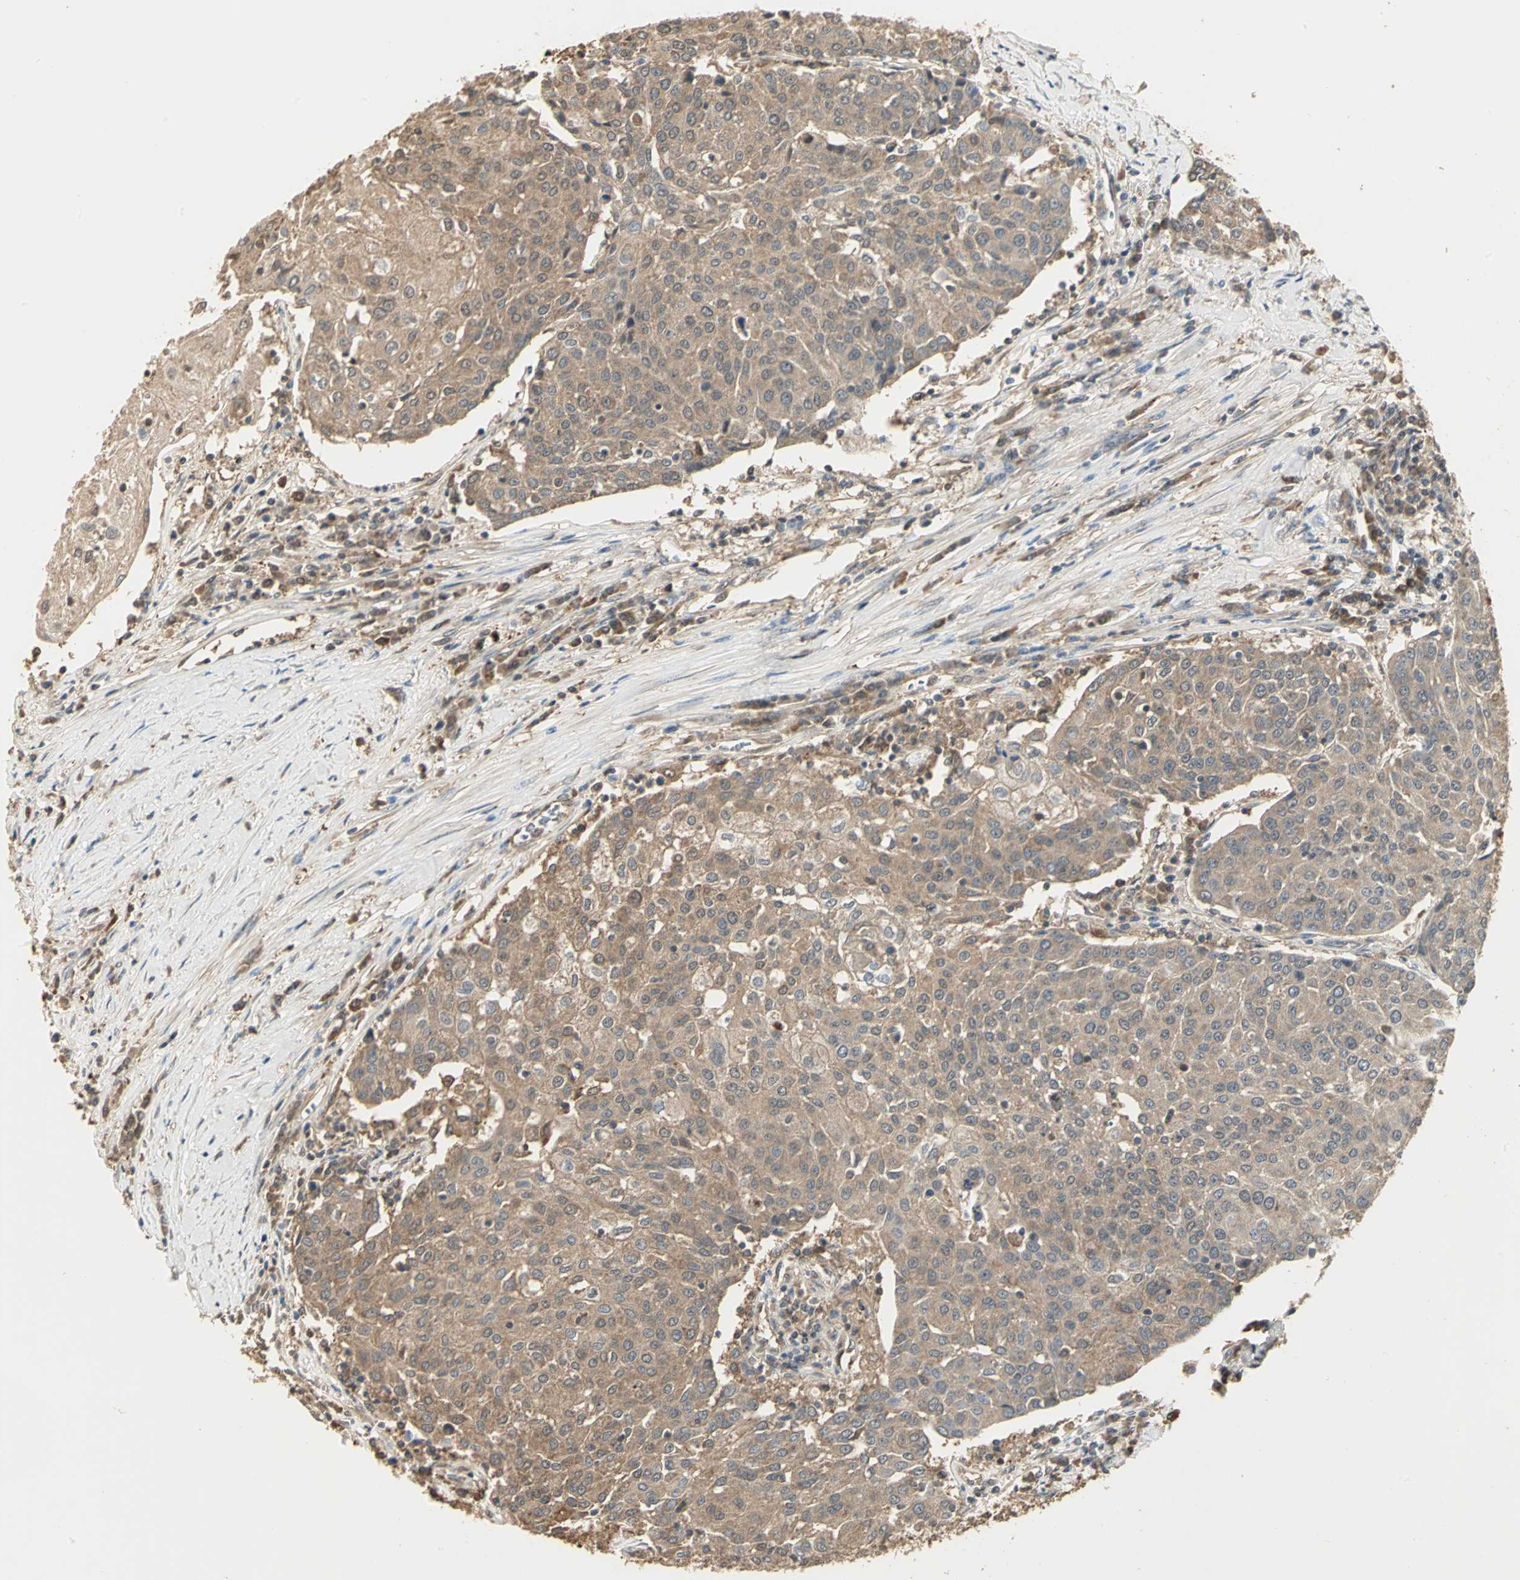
{"staining": {"intensity": "moderate", "quantity": ">75%", "location": "cytoplasmic/membranous,nuclear"}, "tissue": "urothelial cancer", "cell_type": "Tumor cells", "image_type": "cancer", "snomed": [{"axis": "morphology", "description": "Urothelial carcinoma, High grade"}, {"axis": "topography", "description": "Urinary bladder"}], "caption": "High-grade urothelial carcinoma stained with DAB (3,3'-diaminobenzidine) immunohistochemistry displays medium levels of moderate cytoplasmic/membranous and nuclear staining in about >75% of tumor cells.", "gene": "PARK7", "patient": {"sex": "female", "age": 85}}